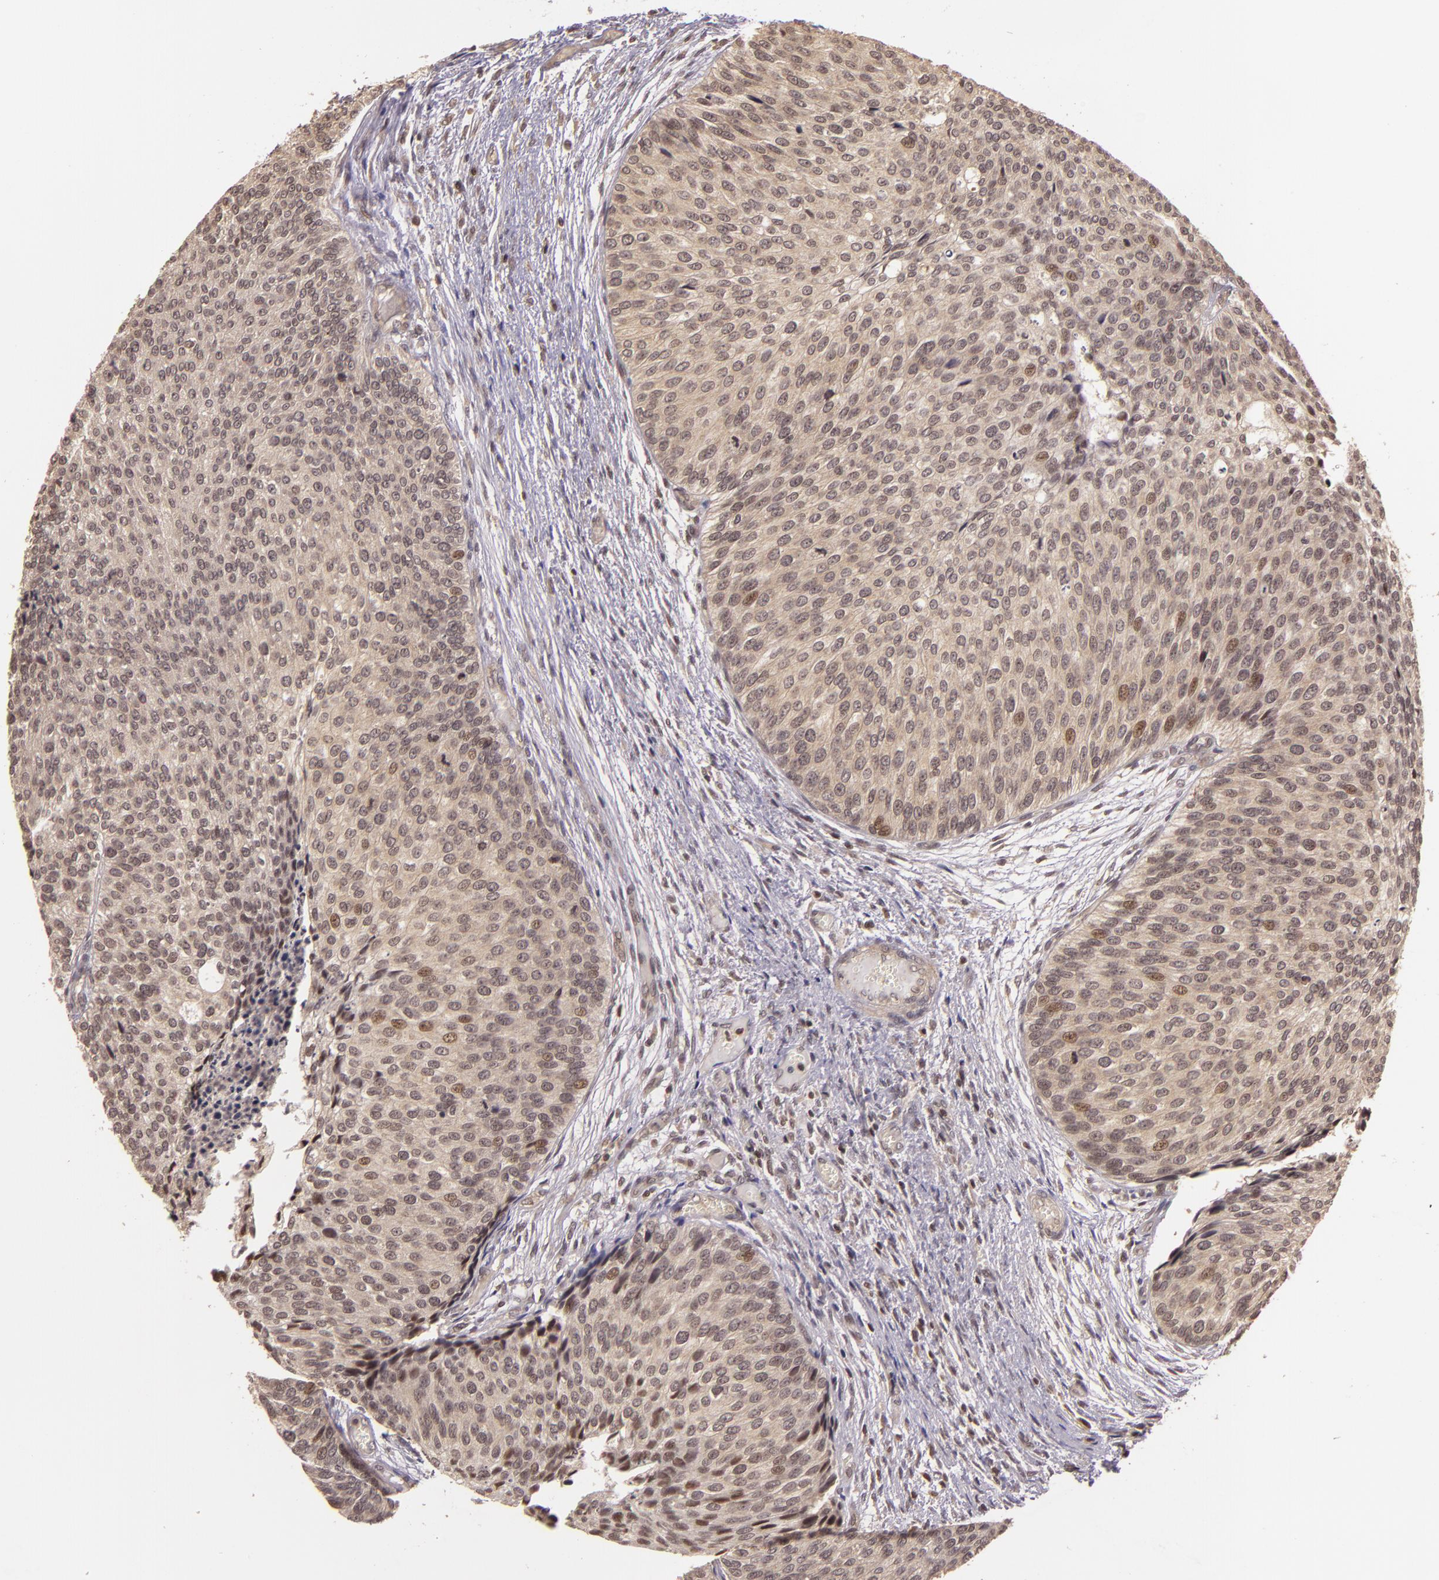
{"staining": {"intensity": "weak", "quantity": ">75%", "location": "cytoplasmic/membranous"}, "tissue": "urothelial cancer", "cell_type": "Tumor cells", "image_type": "cancer", "snomed": [{"axis": "morphology", "description": "Urothelial carcinoma, Low grade"}, {"axis": "topography", "description": "Urinary bladder"}], "caption": "IHC image of neoplastic tissue: human urothelial cancer stained using immunohistochemistry reveals low levels of weak protein expression localized specifically in the cytoplasmic/membranous of tumor cells, appearing as a cytoplasmic/membranous brown color.", "gene": "TXNRD2", "patient": {"sex": "male", "age": 84}}